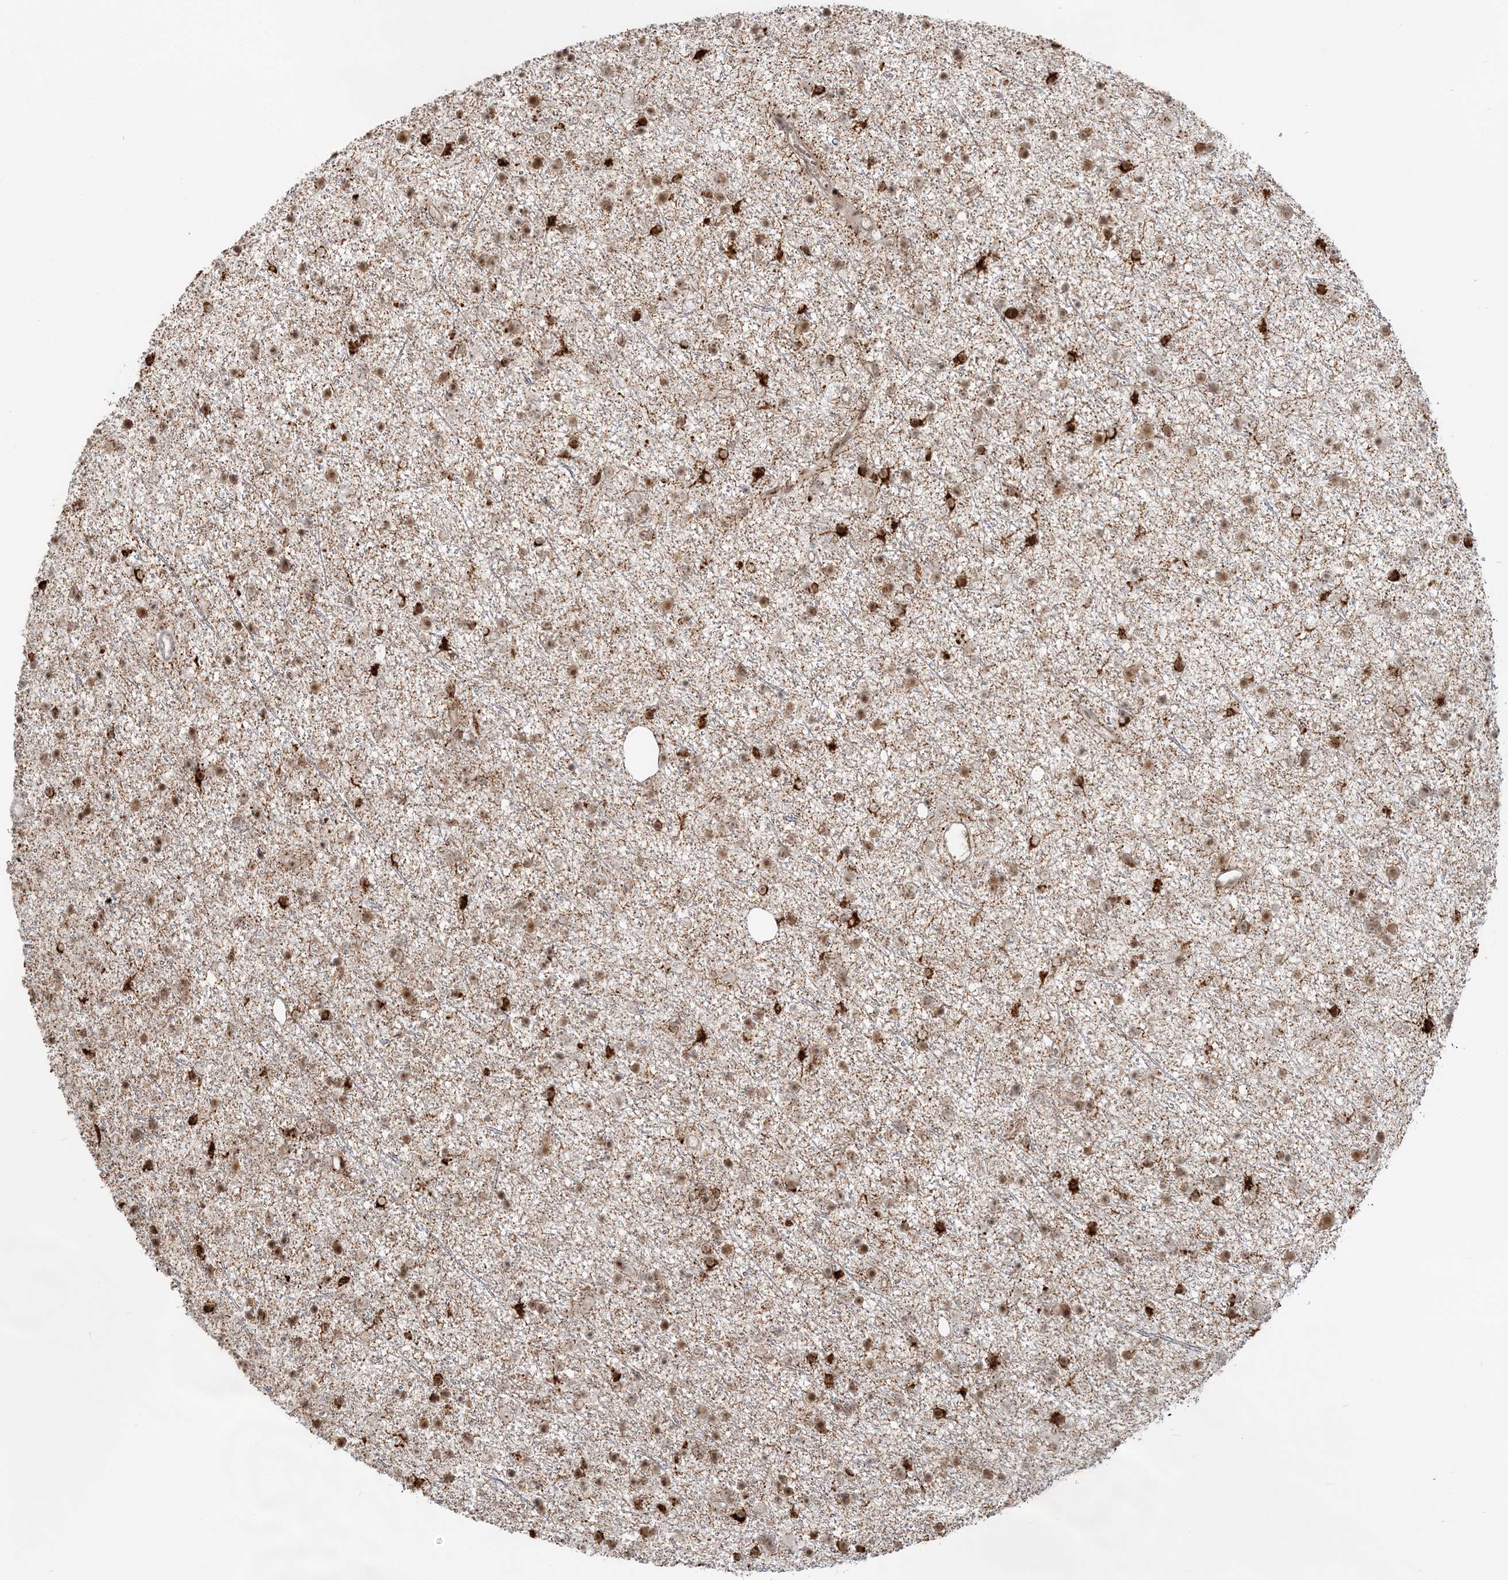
{"staining": {"intensity": "moderate", "quantity": ">75%", "location": "cytoplasmic/membranous,nuclear"}, "tissue": "glioma", "cell_type": "Tumor cells", "image_type": "cancer", "snomed": [{"axis": "morphology", "description": "Glioma, malignant, Low grade"}, {"axis": "topography", "description": "Cerebral cortex"}], "caption": "Glioma stained with a protein marker reveals moderate staining in tumor cells.", "gene": "SH3PXD2A", "patient": {"sex": "female", "age": 39}}